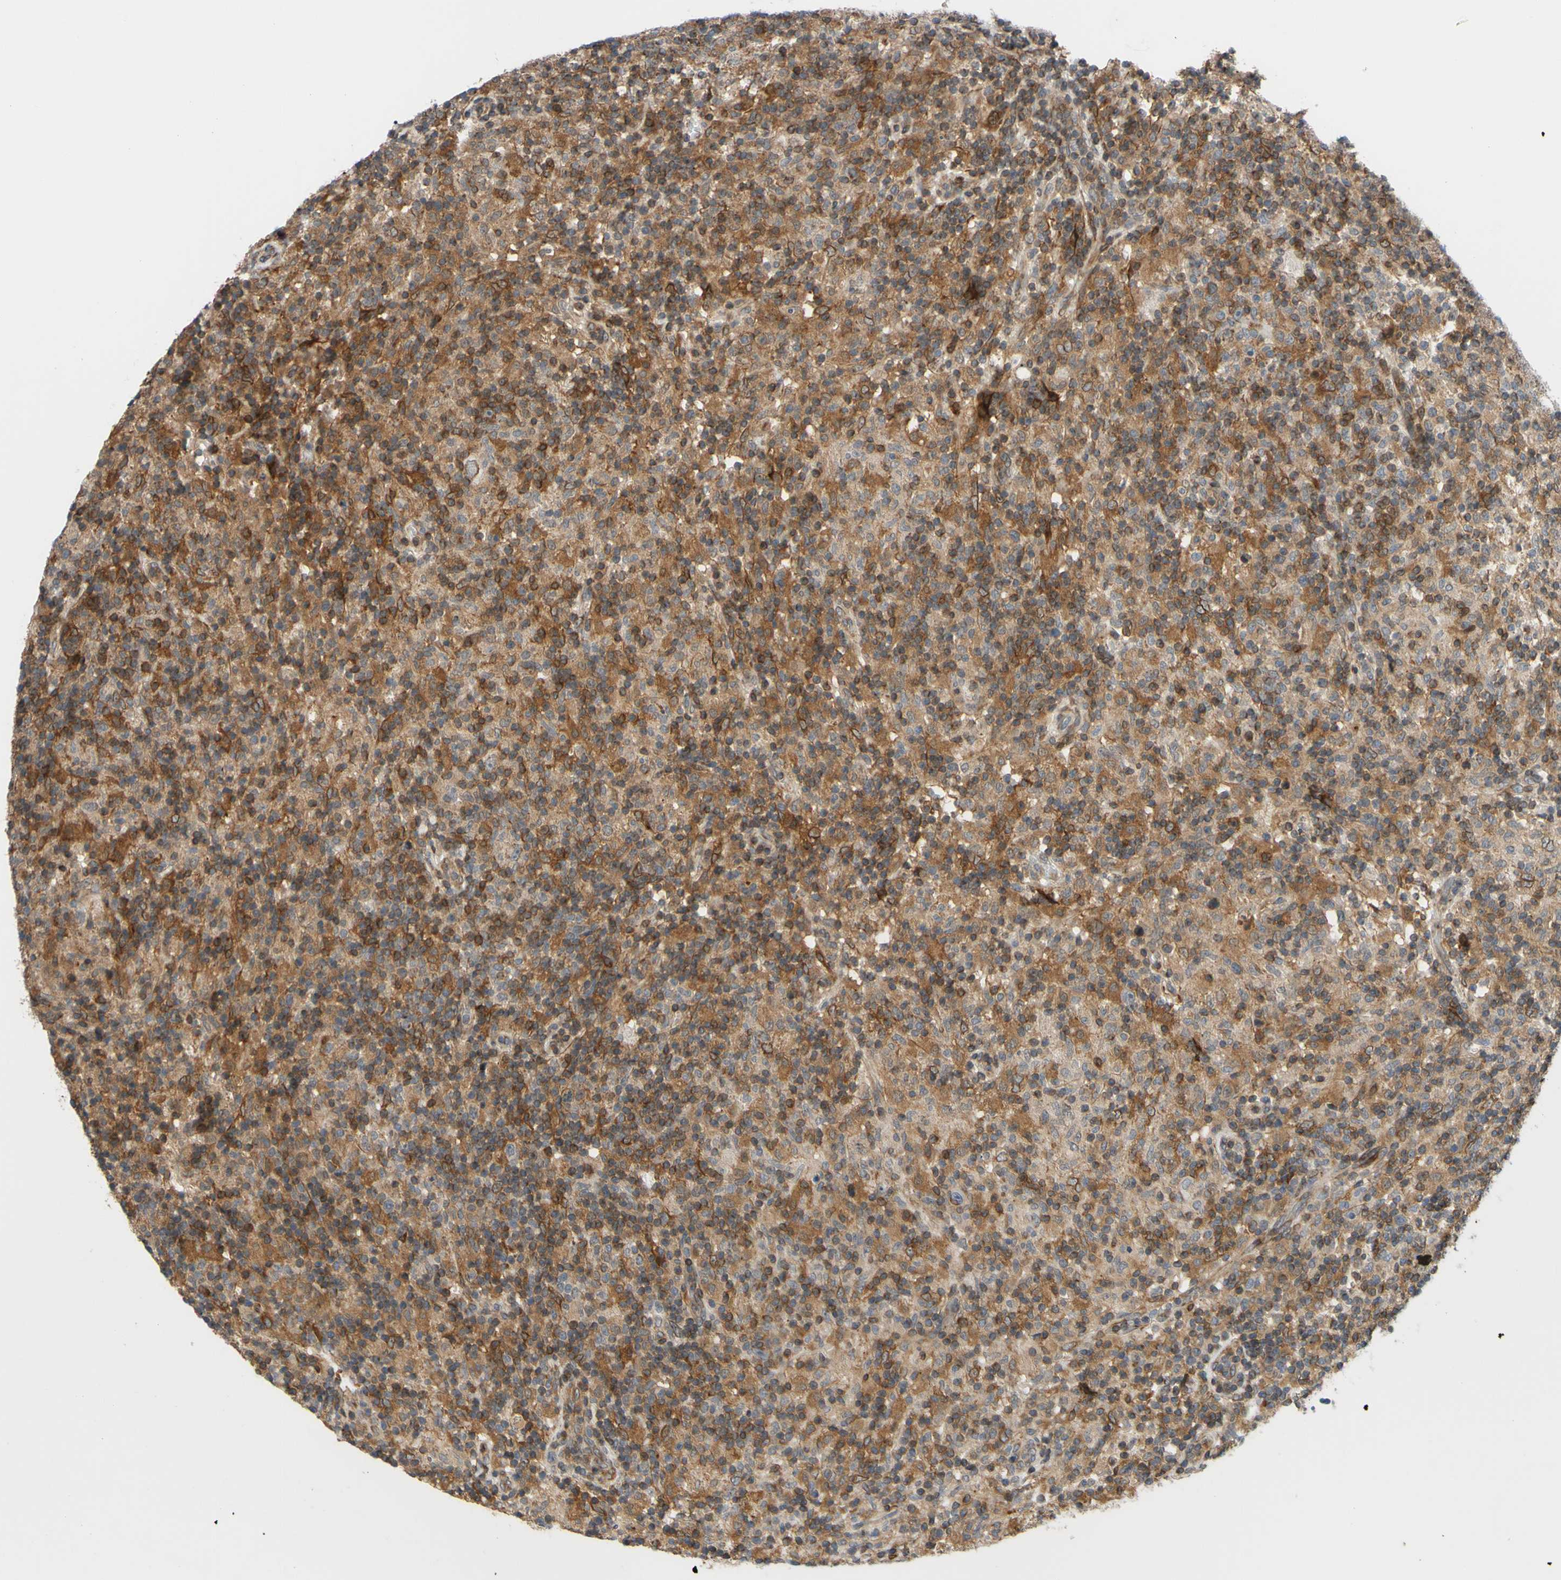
{"staining": {"intensity": "negative", "quantity": "none", "location": "none"}, "tissue": "lymphoma", "cell_type": "Tumor cells", "image_type": "cancer", "snomed": [{"axis": "morphology", "description": "Hodgkin's disease, NOS"}, {"axis": "topography", "description": "Lymph node"}], "caption": "Protein analysis of Hodgkin's disease exhibits no significant positivity in tumor cells.", "gene": "PRAF2", "patient": {"sex": "male", "age": 70}}